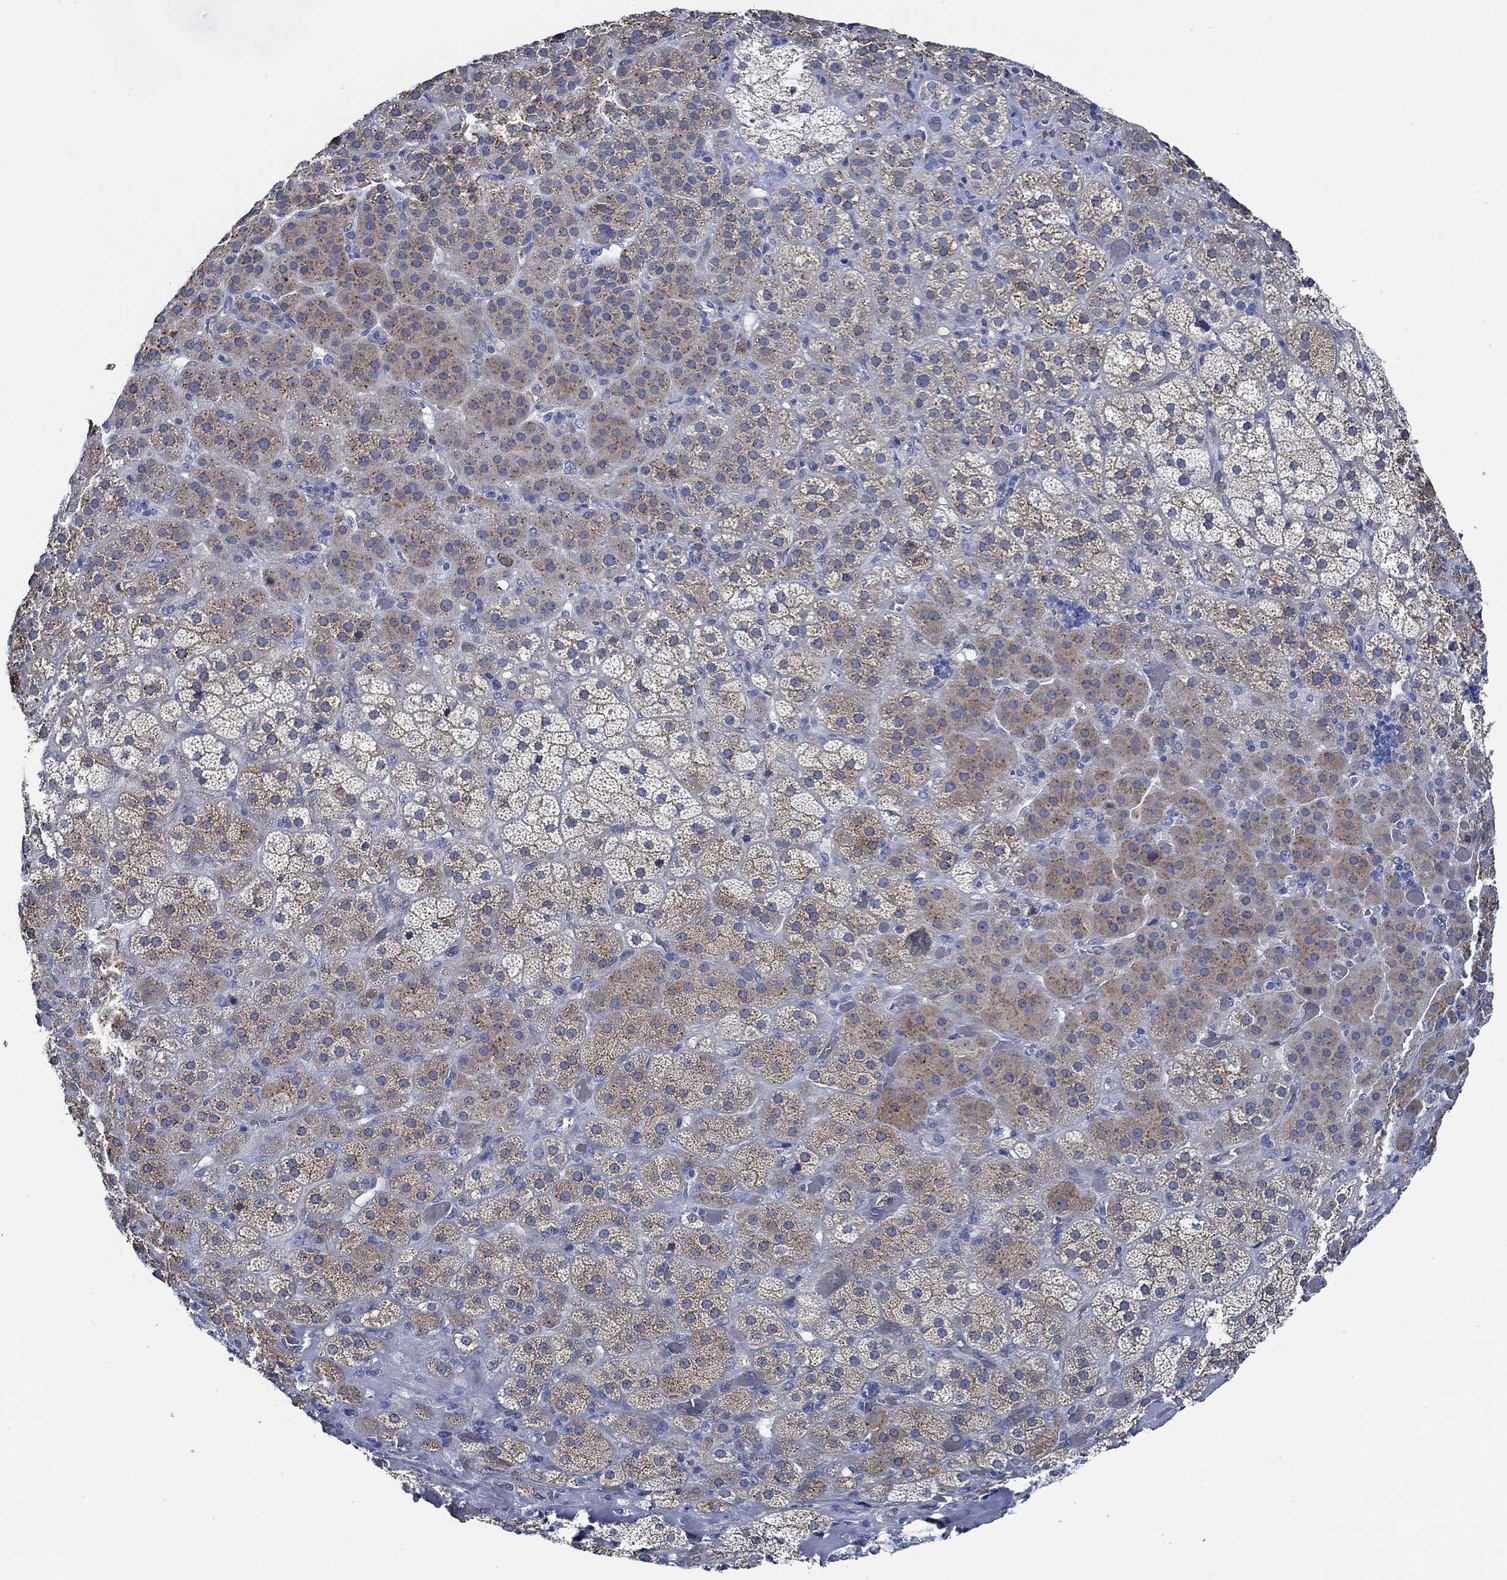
{"staining": {"intensity": "moderate", "quantity": "25%-75%", "location": "cytoplasmic/membranous"}, "tissue": "adrenal gland", "cell_type": "Glandular cells", "image_type": "normal", "snomed": [{"axis": "morphology", "description": "Normal tissue, NOS"}, {"axis": "topography", "description": "Adrenal gland"}], "caption": "IHC (DAB (3,3'-diaminobenzidine)) staining of unremarkable human adrenal gland displays moderate cytoplasmic/membranous protein staining in approximately 25%-75% of glandular cells.", "gene": "HECW2", "patient": {"sex": "male", "age": 57}}